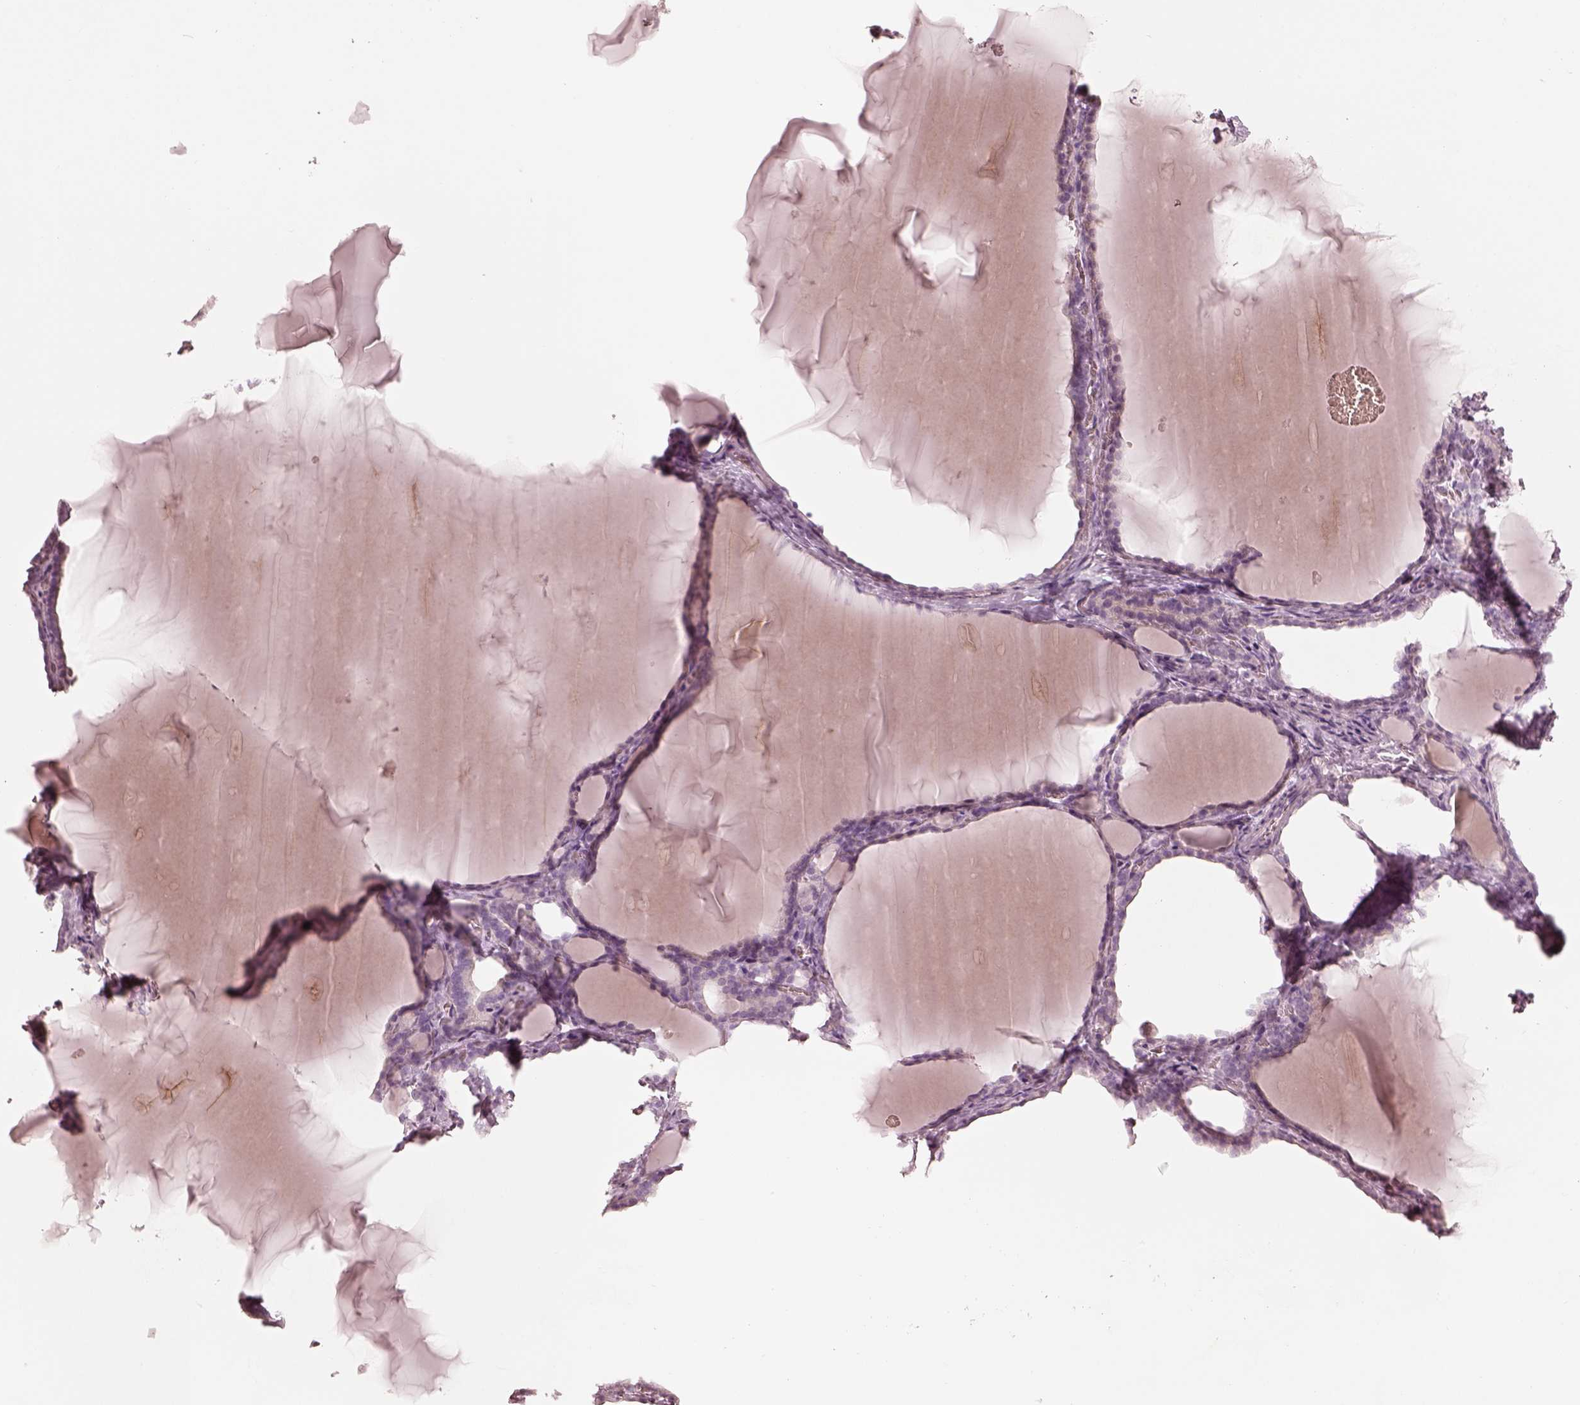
{"staining": {"intensity": "negative", "quantity": "none", "location": "none"}, "tissue": "thyroid gland", "cell_type": "Glandular cells", "image_type": "normal", "snomed": [{"axis": "morphology", "description": "Normal tissue, NOS"}, {"axis": "morphology", "description": "Hyperplasia, NOS"}, {"axis": "topography", "description": "Thyroid gland"}], "caption": "Thyroid gland stained for a protein using immunohistochemistry (IHC) reveals no positivity glandular cells.", "gene": "SPATA6L", "patient": {"sex": "female", "age": 27}}